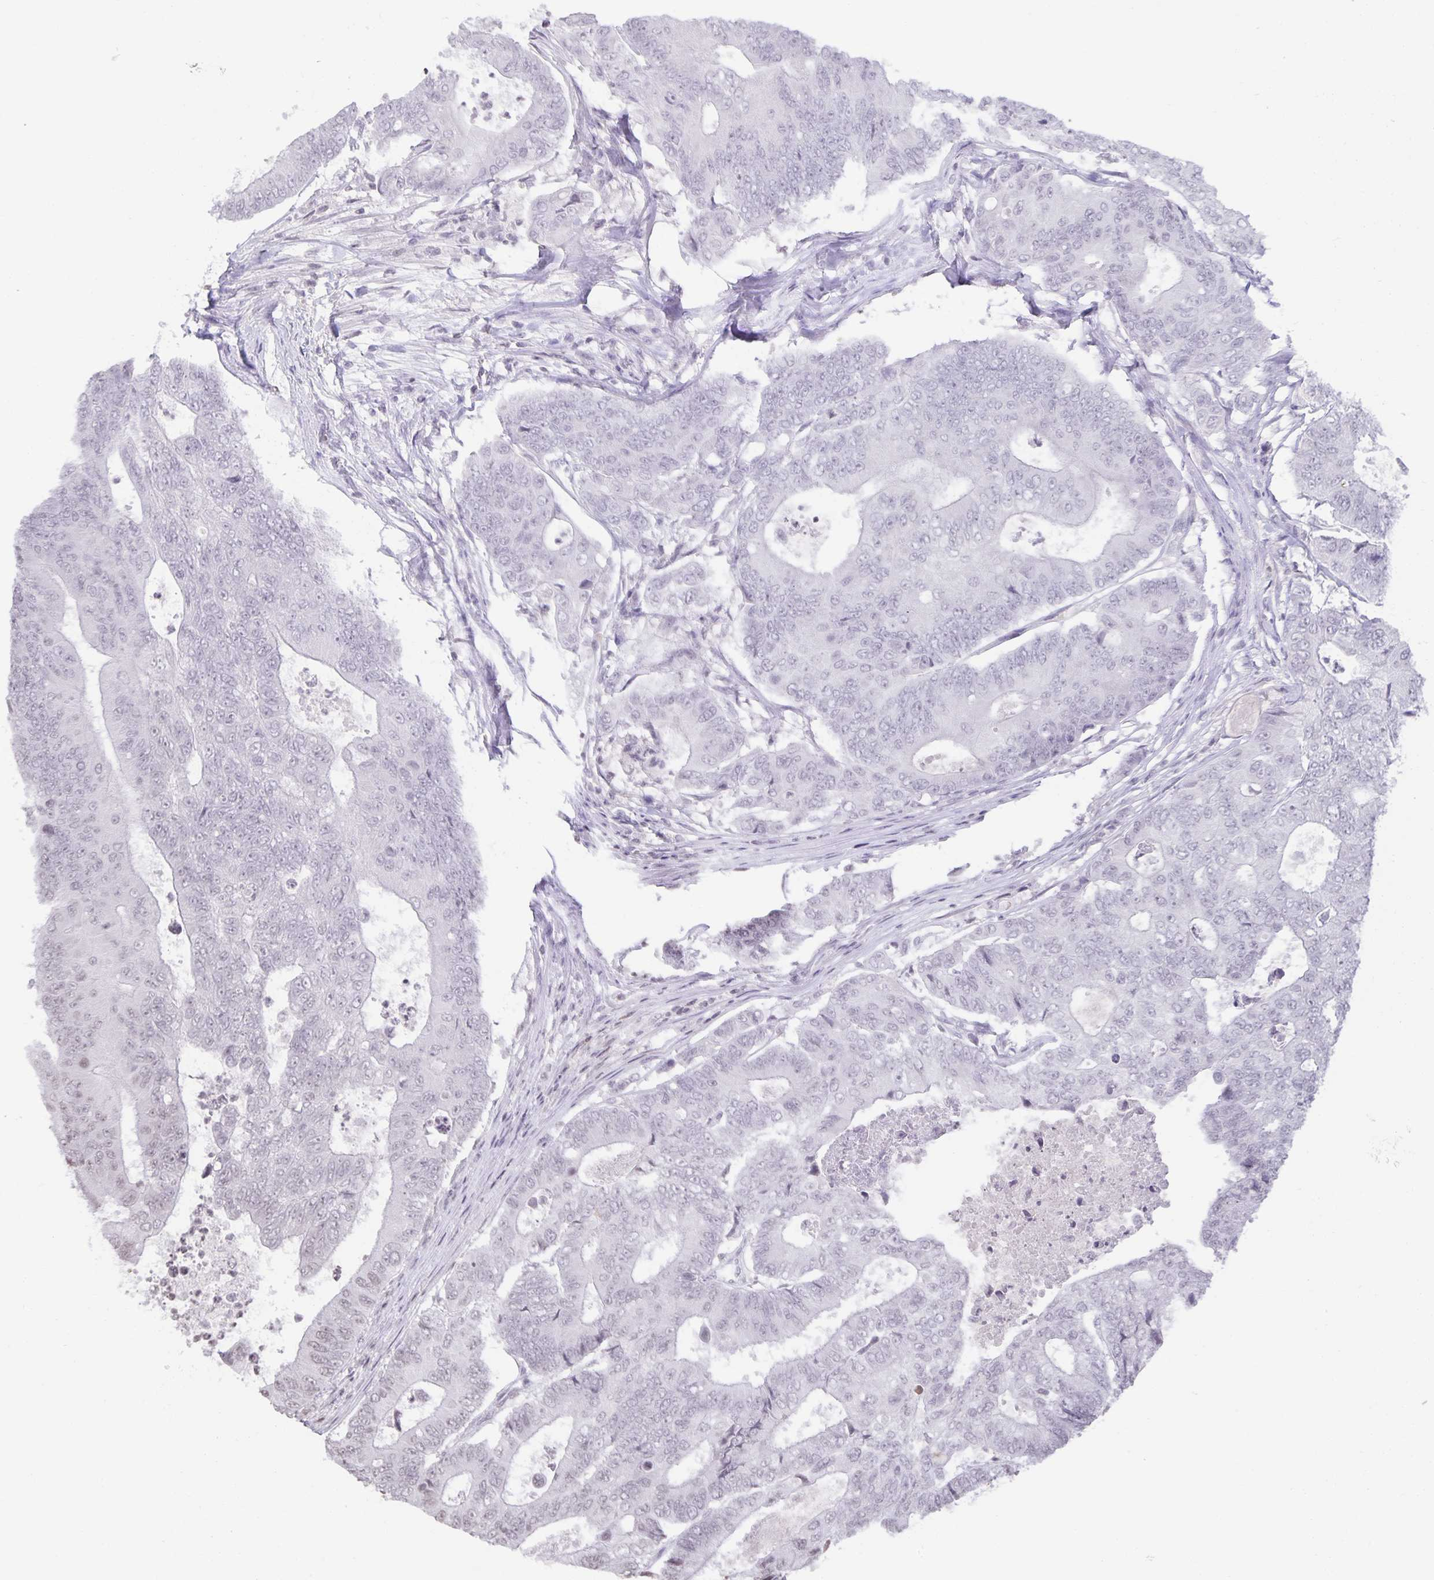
{"staining": {"intensity": "negative", "quantity": "none", "location": "none"}, "tissue": "colorectal cancer", "cell_type": "Tumor cells", "image_type": "cancer", "snomed": [{"axis": "morphology", "description": "Adenocarcinoma, NOS"}, {"axis": "topography", "description": "Colon"}], "caption": "IHC micrograph of adenocarcinoma (colorectal) stained for a protein (brown), which displays no expression in tumor cells. The staining was performed using DAB (3,3'-diaminobenzidine) to visualize the protein expression in brown, while the nuclei were stained in blue with hematoxylin (Magnification: 20x).", "gene": "AQP4", "patient": {"sex": "female", "age": 48}}